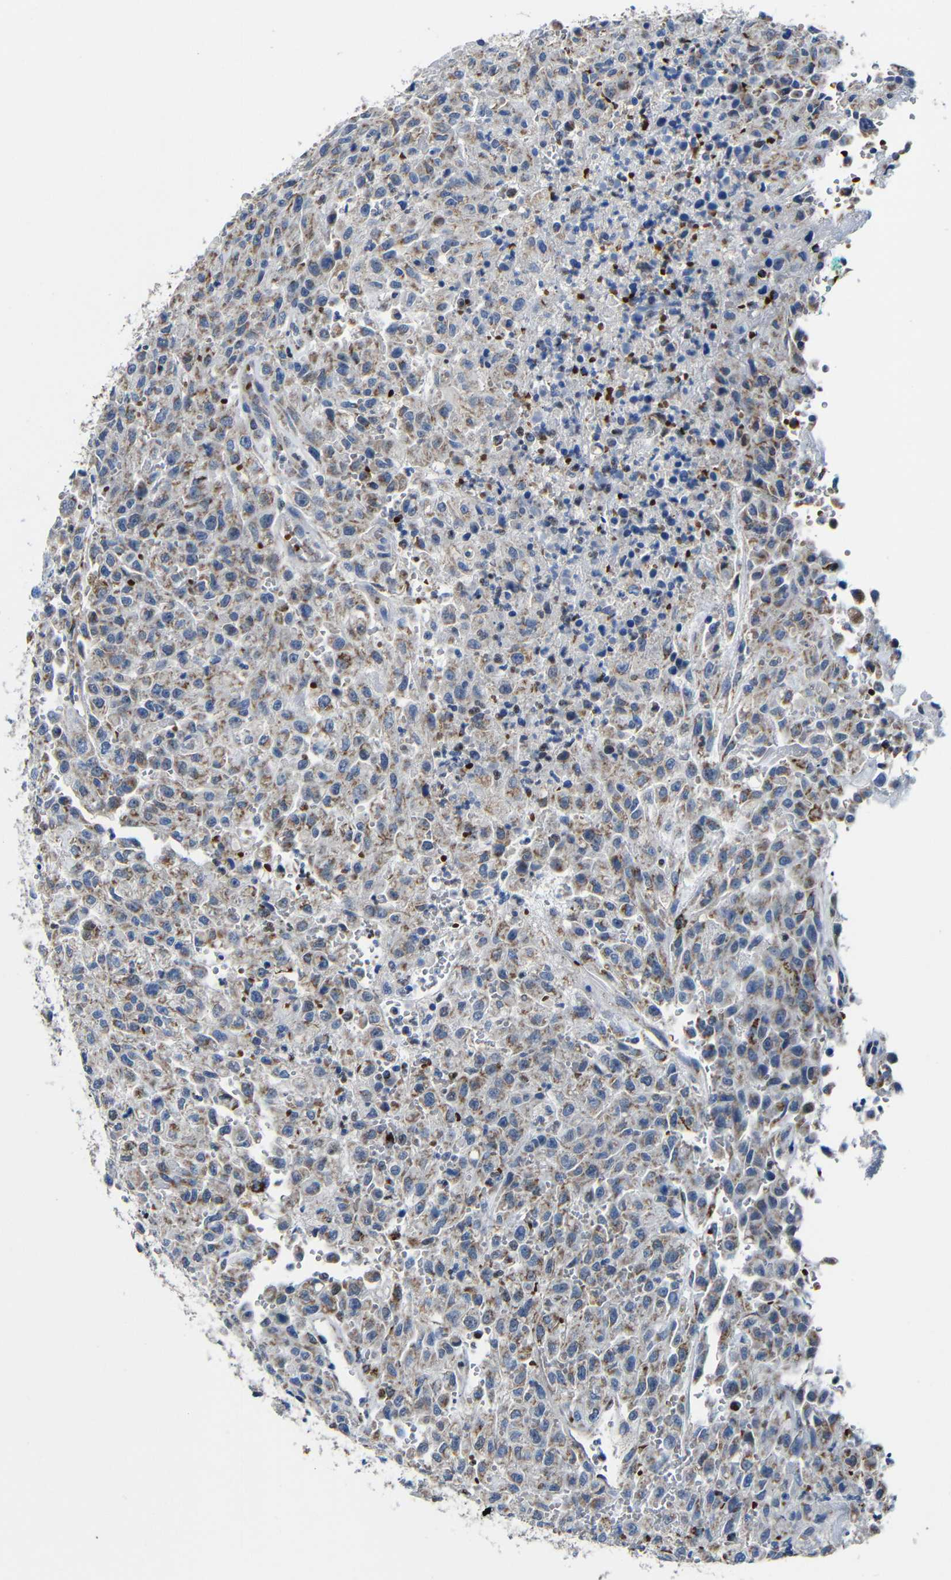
{"staining": {"intensity": "weak", "quantity": "<25%", "location": "cytoplasmic/membranous"}, "tissue": "urothelial cancer", "cell_type": "Tumor cells", "image_type": "cancer", "snomed": [{"axis": "morphology", "description": "Urothelial carcinoma, High grade"}, {"axis": "topography", "description": "Urinary bladder"}], "caption": "IHC micrograph of human urothelial cancer stained for a protein (brown), which reveals no positivity in tumor cells. Brightfield microscopy of IHC stained with DAB (brown) and hematoxylin (blue), captured at high magnification.", "gene": "CA5B", "patient": {"sex": "male", "age": 46}}